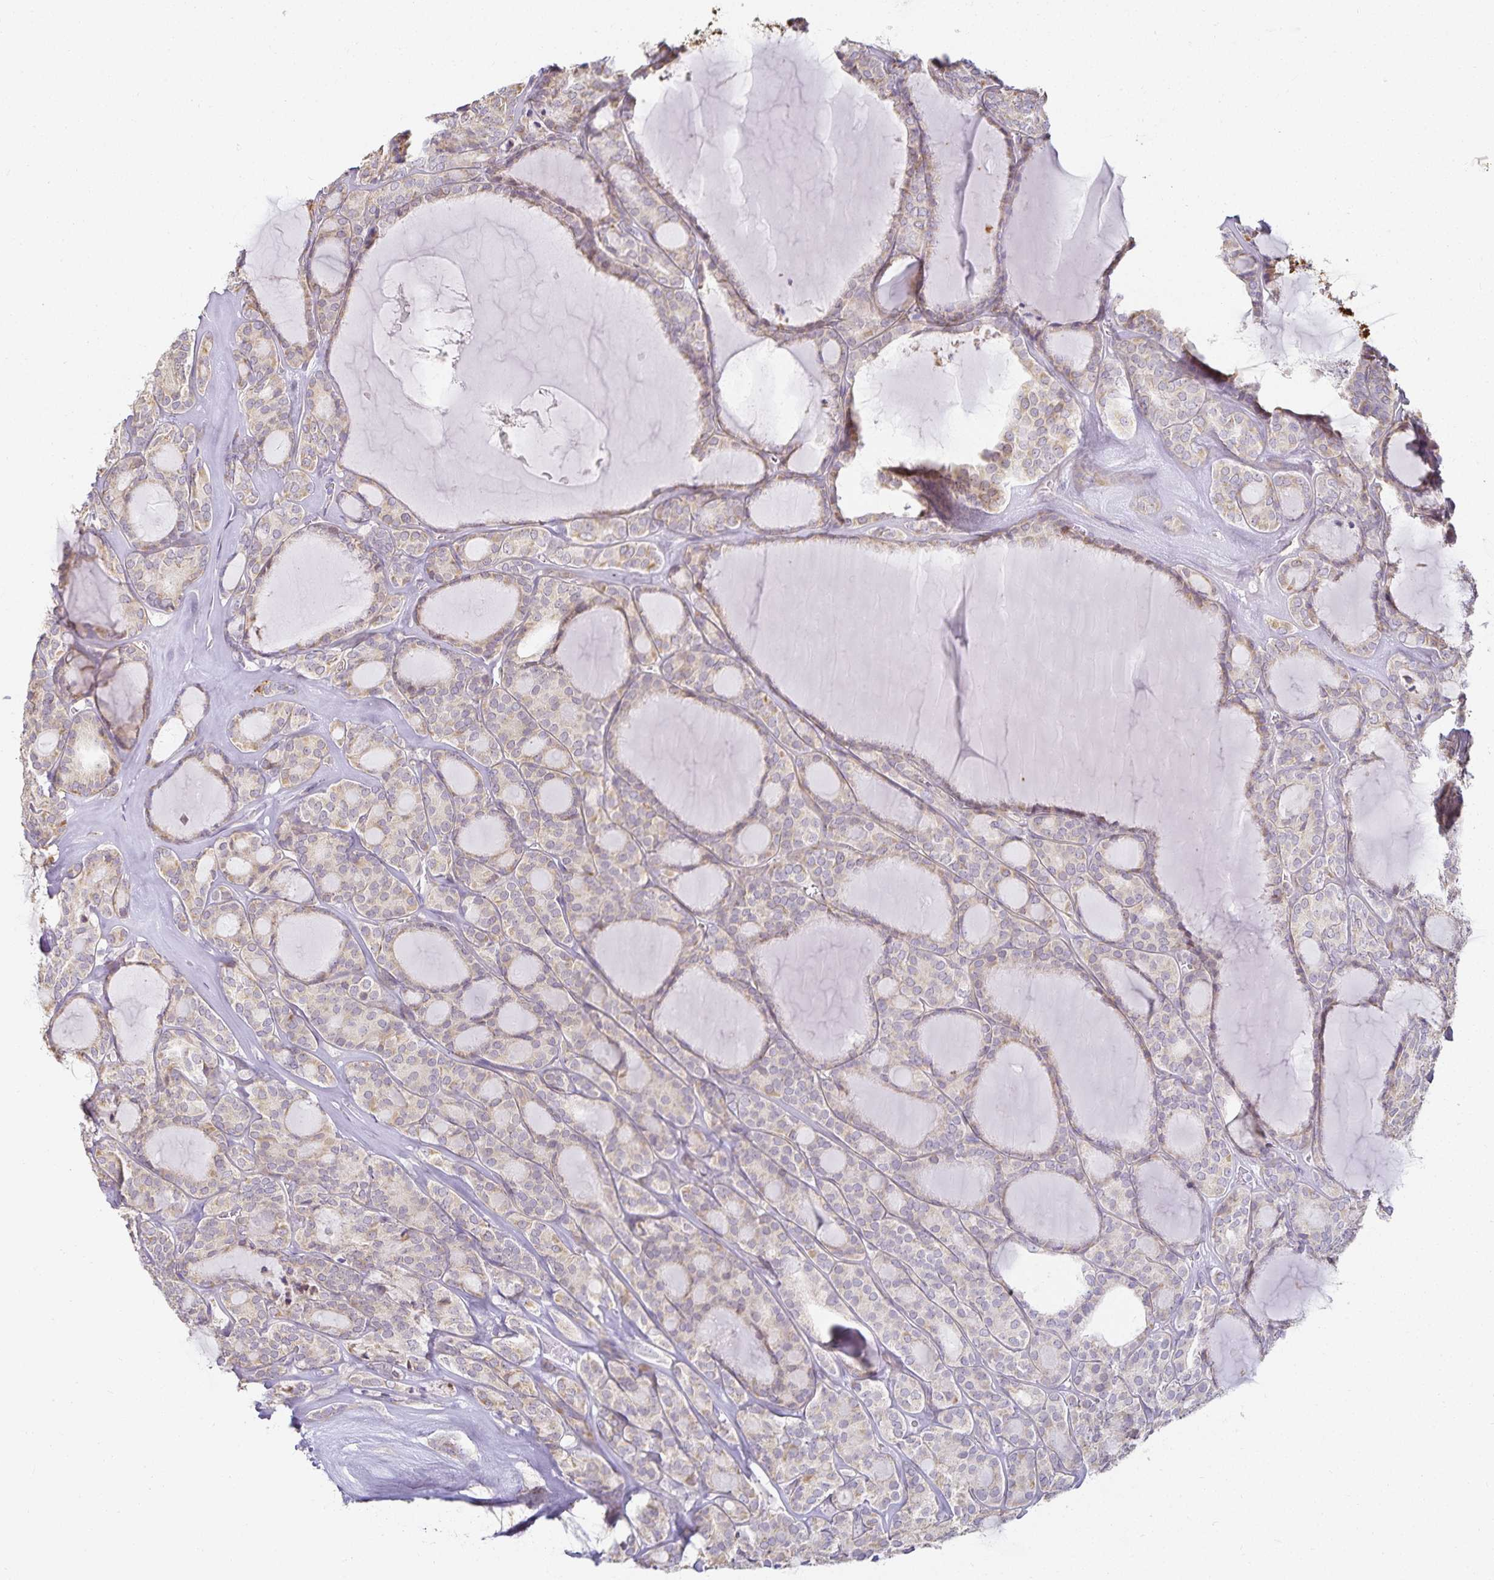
{"staining": {"intensity": "negative", "quantity": "none", "location": "none"}, "tissue": "thyroid cancer", "cell_type": "Tumor cells", "image_type": "cancer", "snomed": [{"axis": "morphology", "description": "Follicular adenoma carcinoma, NOS"}, {"axis": "topography", "description": "Thyroid gland"}], "caption": "DAB immunohistochemical staining of human follicular adenoma carcinoma (thyroid) demonstrates no significant staining in tumor cells.", "gene": "GP2", "patient": {"sex": "male", "age": 74}}